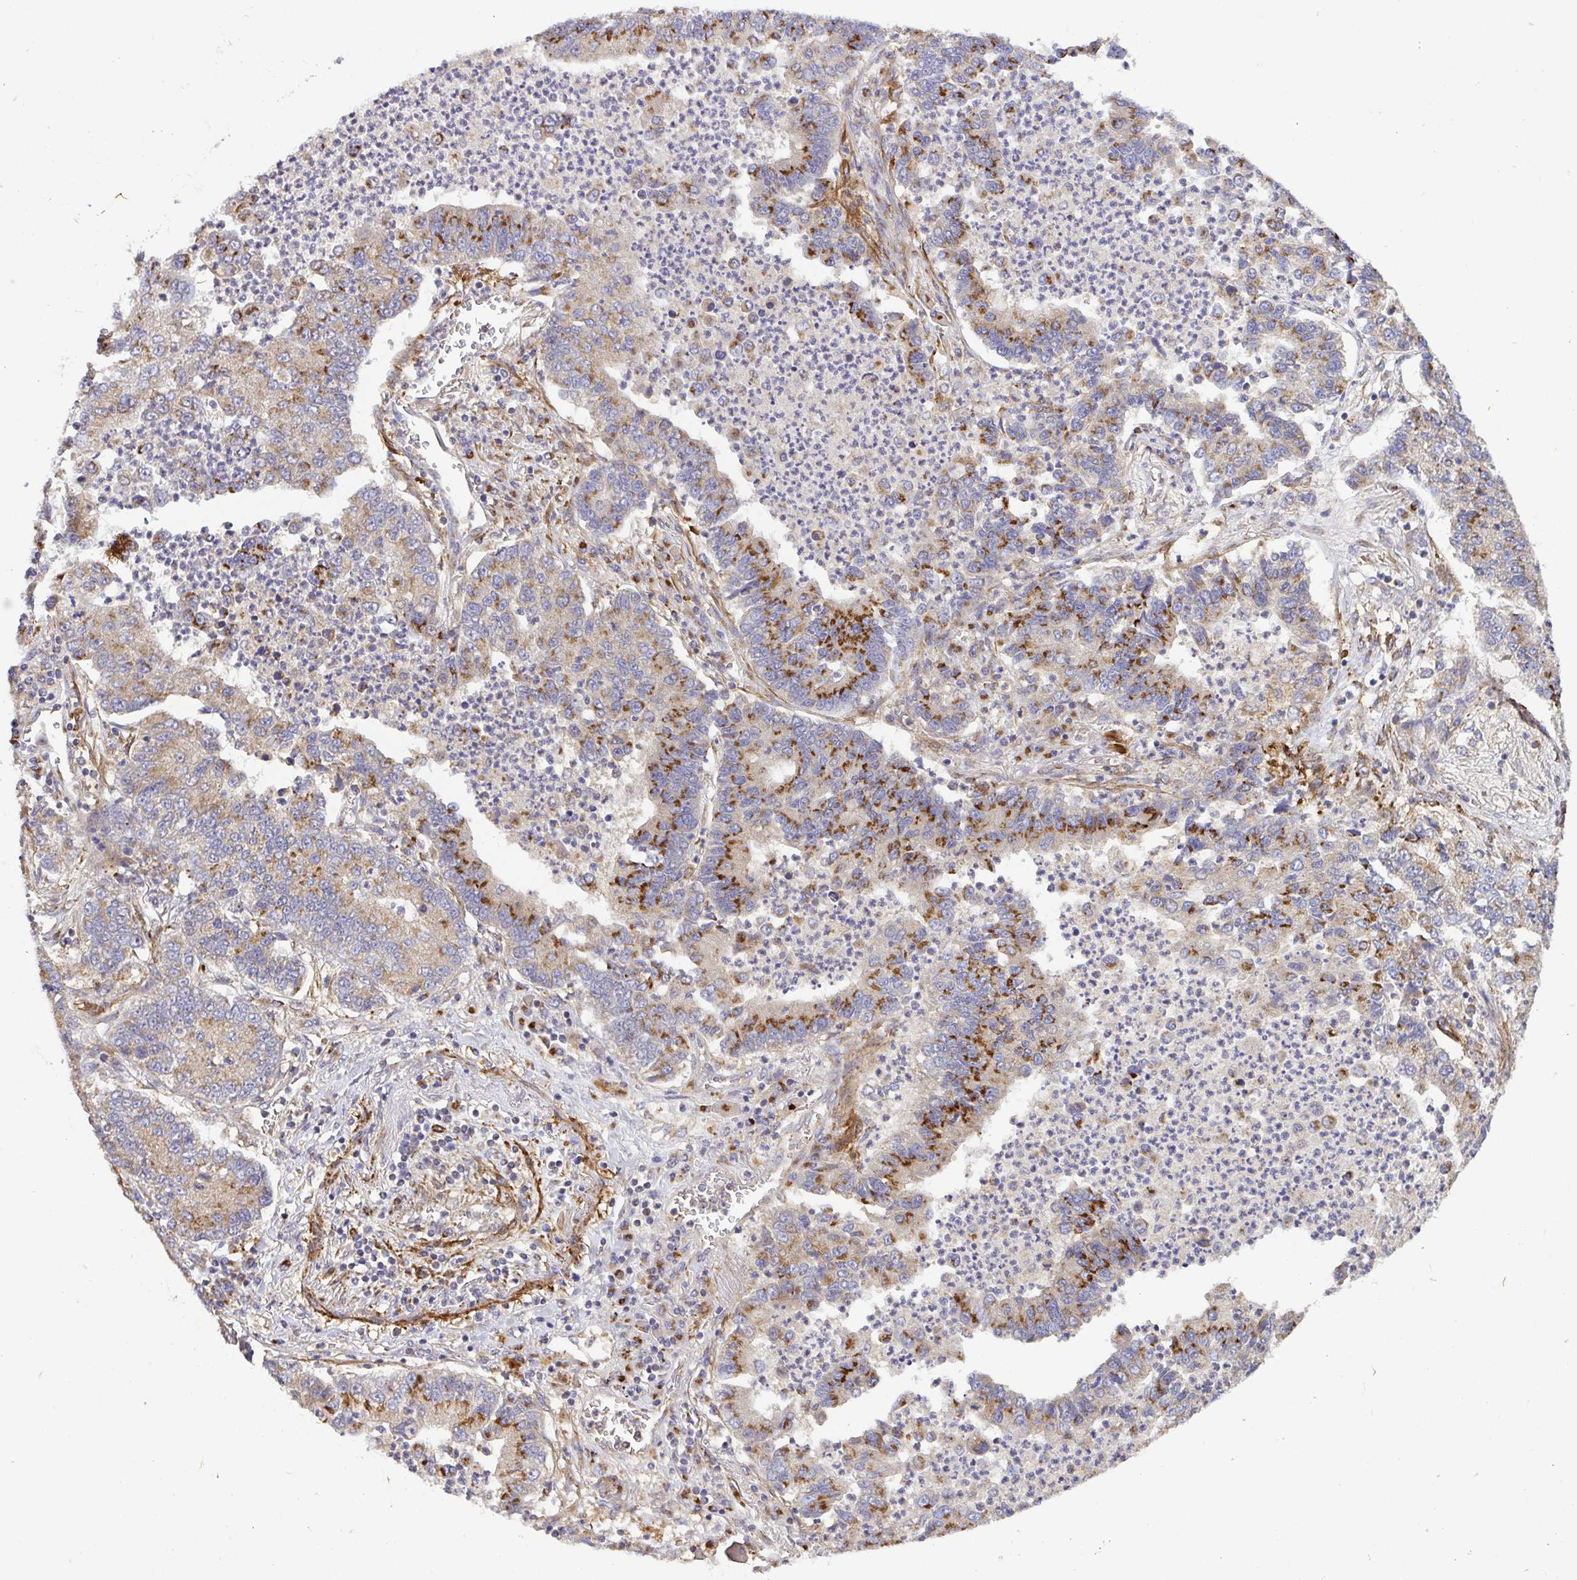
{"staining": {"intensity": "moderate", "quantity": "25%-75%", "location": "cytoplasmic/membranous"}, "tissue": "lung cancer", "cell_type": "Tumor cells", "image_type": "cancer", "snomed": [{"axis": "morphology", "description": "Adenocarcinoma, NOS"}, {"axis": "topography", "description": "Lung"}], "caption": "Immunohistochemistry micrograph of neoplastic tissue: lung adenocarcinoma stained using immunohistochemistry shows medium levels of moderate protein expression localized specifically in the cytoplasmic/membranous of tumor cells, appearing as a cytoplasmic/membranous brown color.", "gene": "TM9SF4", "patient": {"sex": "female", "age": 57}}